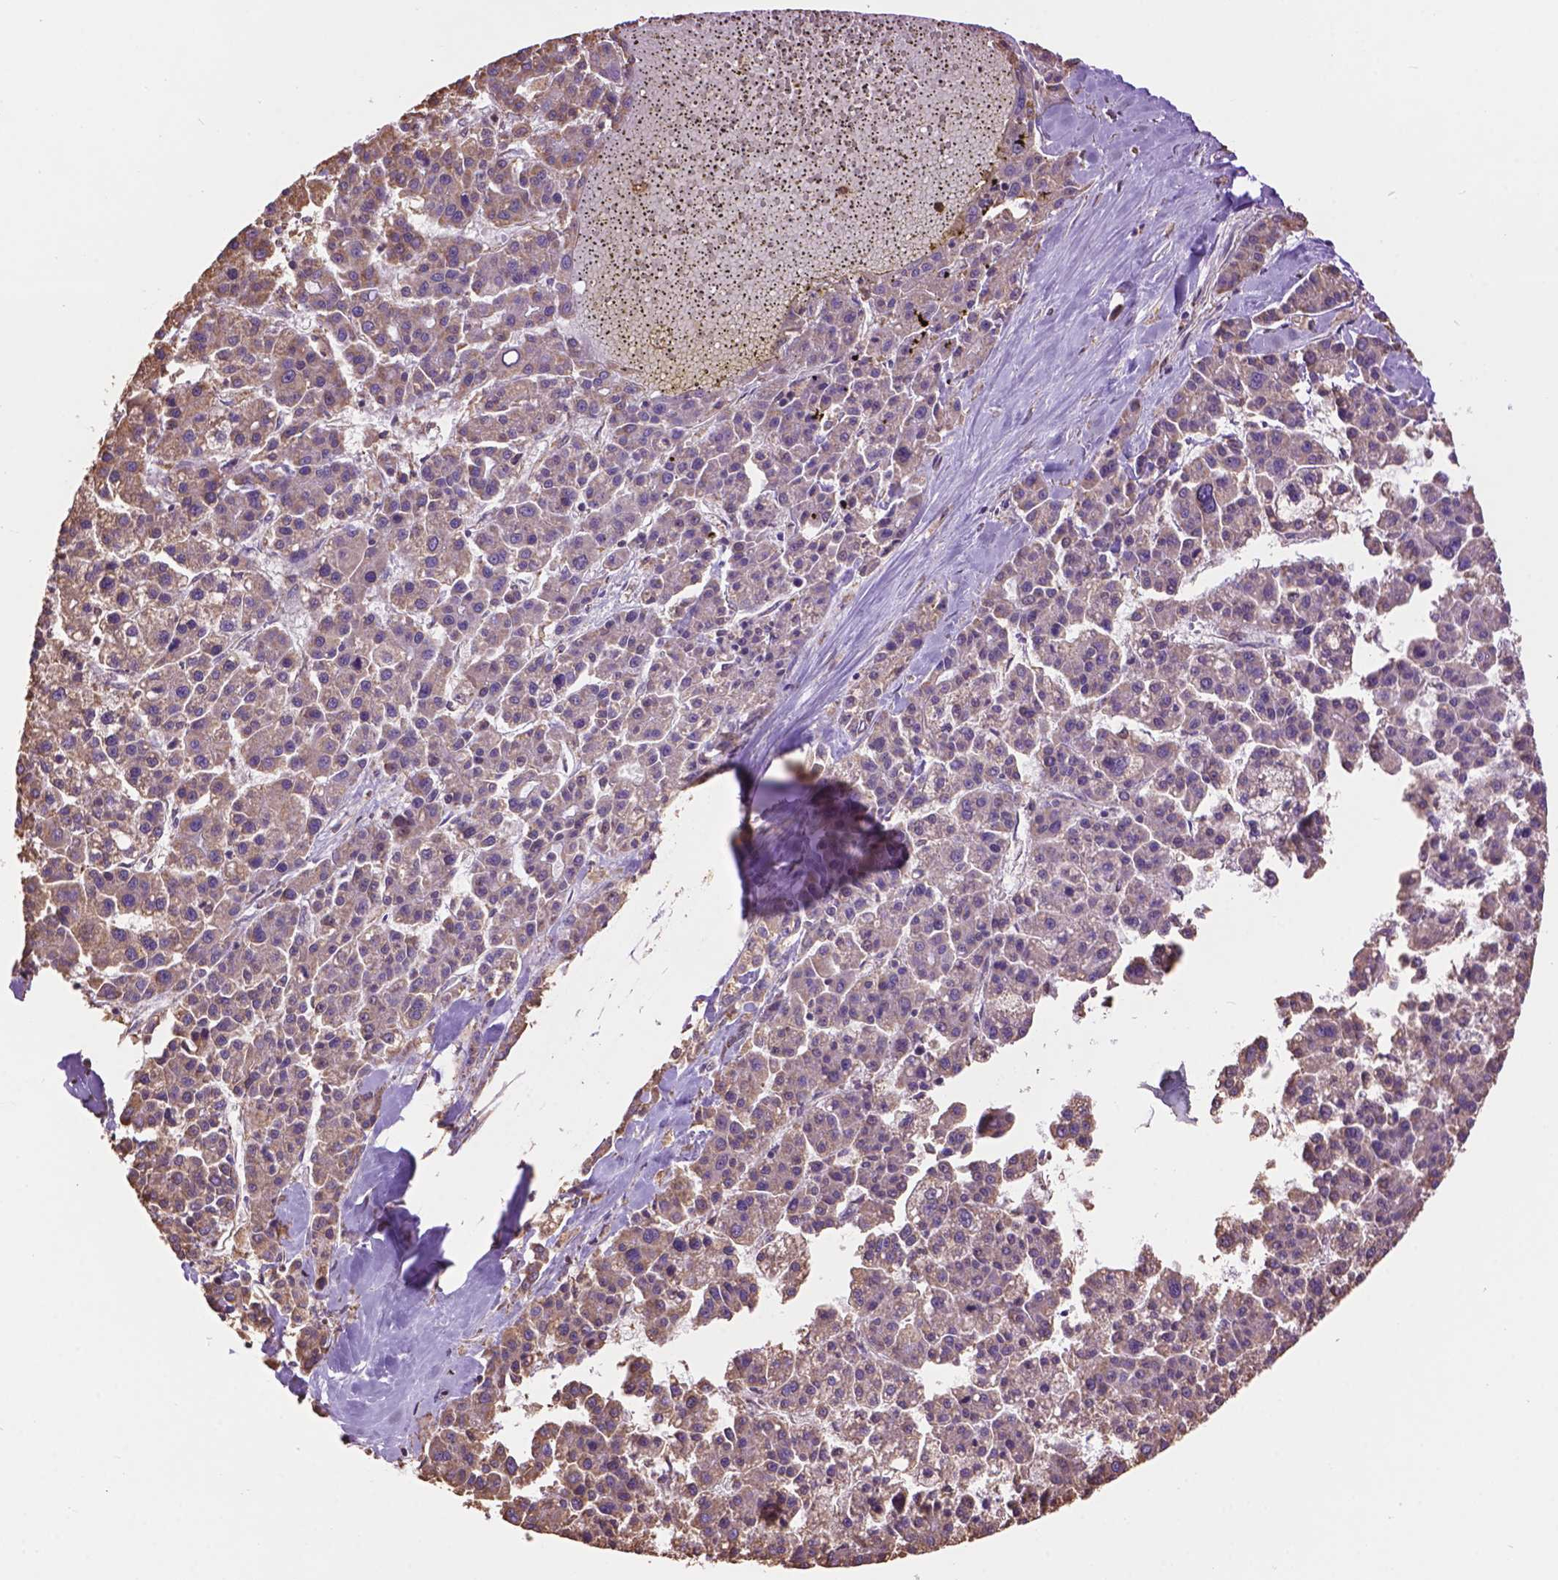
{"staining": {"intensity": "weak", "quantity": "<25%", "location": "cytoplasmic/membranous"}, "tissue": "liver cancer", "cell_type": "Tumor cells", "image_type": "cancer", "snomed": [{"axis": "morphology", "description": "Carcinoma, Hepatocellular, NOS"}, {"axis": "topography", "description": "Liver"}], "caption": "IHC of liver cancer reveals no expression in tumor cells.", "gene": "PPP2R5E", "patient": {"sex": "female", "age": 58}}